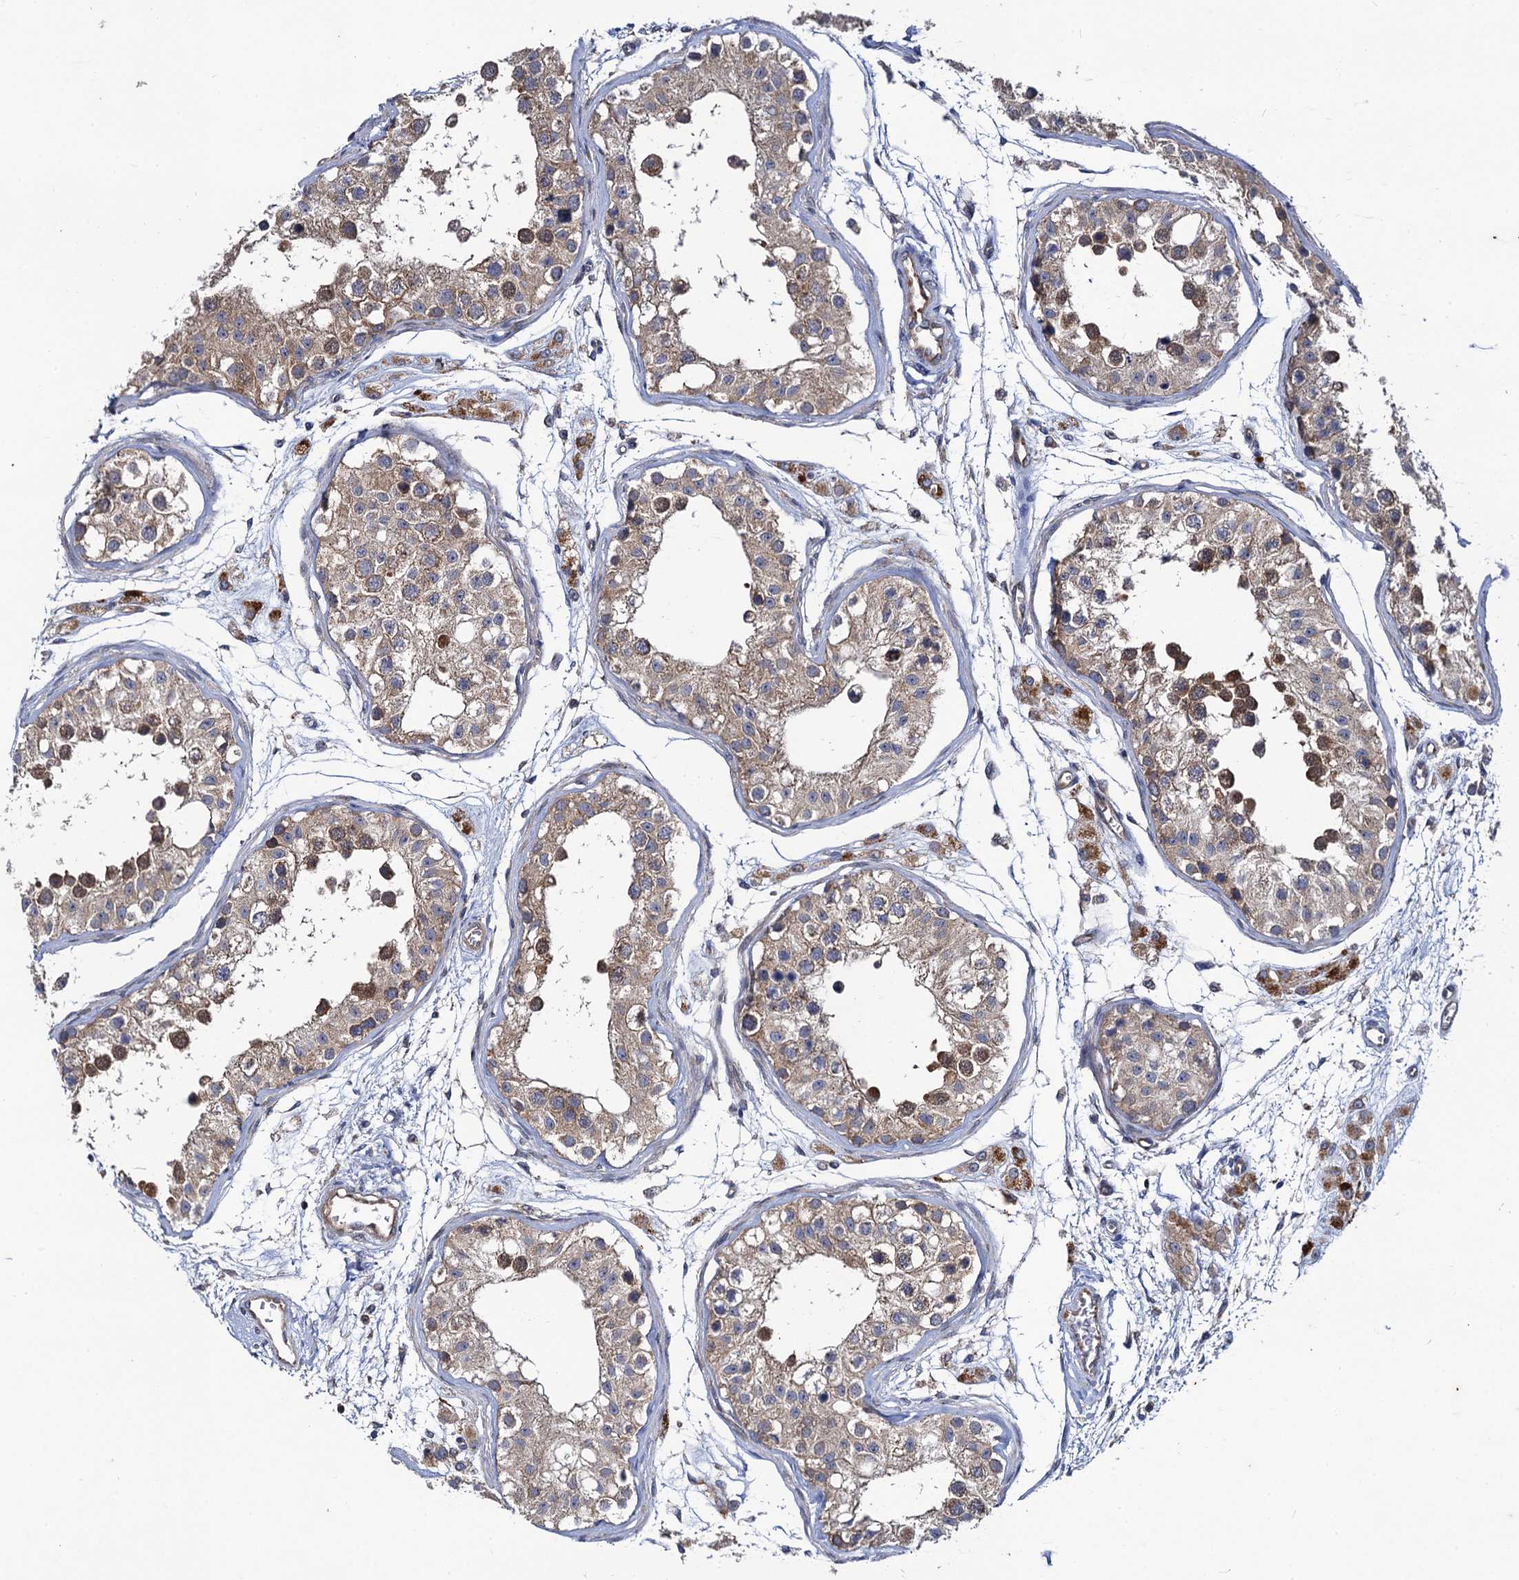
{"staining": {"intensity": "strong", "quantity": "25%-75%", "location": "cytoplasmic/membranous,nuclear"}, "tissue": "testis", "cell_type": "Cells in seminiferous ducts", "image_type": "normal", "snomed": [{"axis": "morphology", "description": "Normal tissue, NOS"}, {"axis": "morphology", "description": "Adenocarcinoma, metastatic, NOS"}, {"axis": "topography", "description": "Testis"}], "caption": "Cells in seminiferous ducts exhibit strong cytoplasmic/membranous,nuclear expression in about 25%-75% of cells in benign testis. The staining was performed using DAB, with brown indicating positive protein expression. Nuclei are stained blue with hematoxylin.", "gene": "DYDC1", "patient": {"sex": "male", "age": 26}}